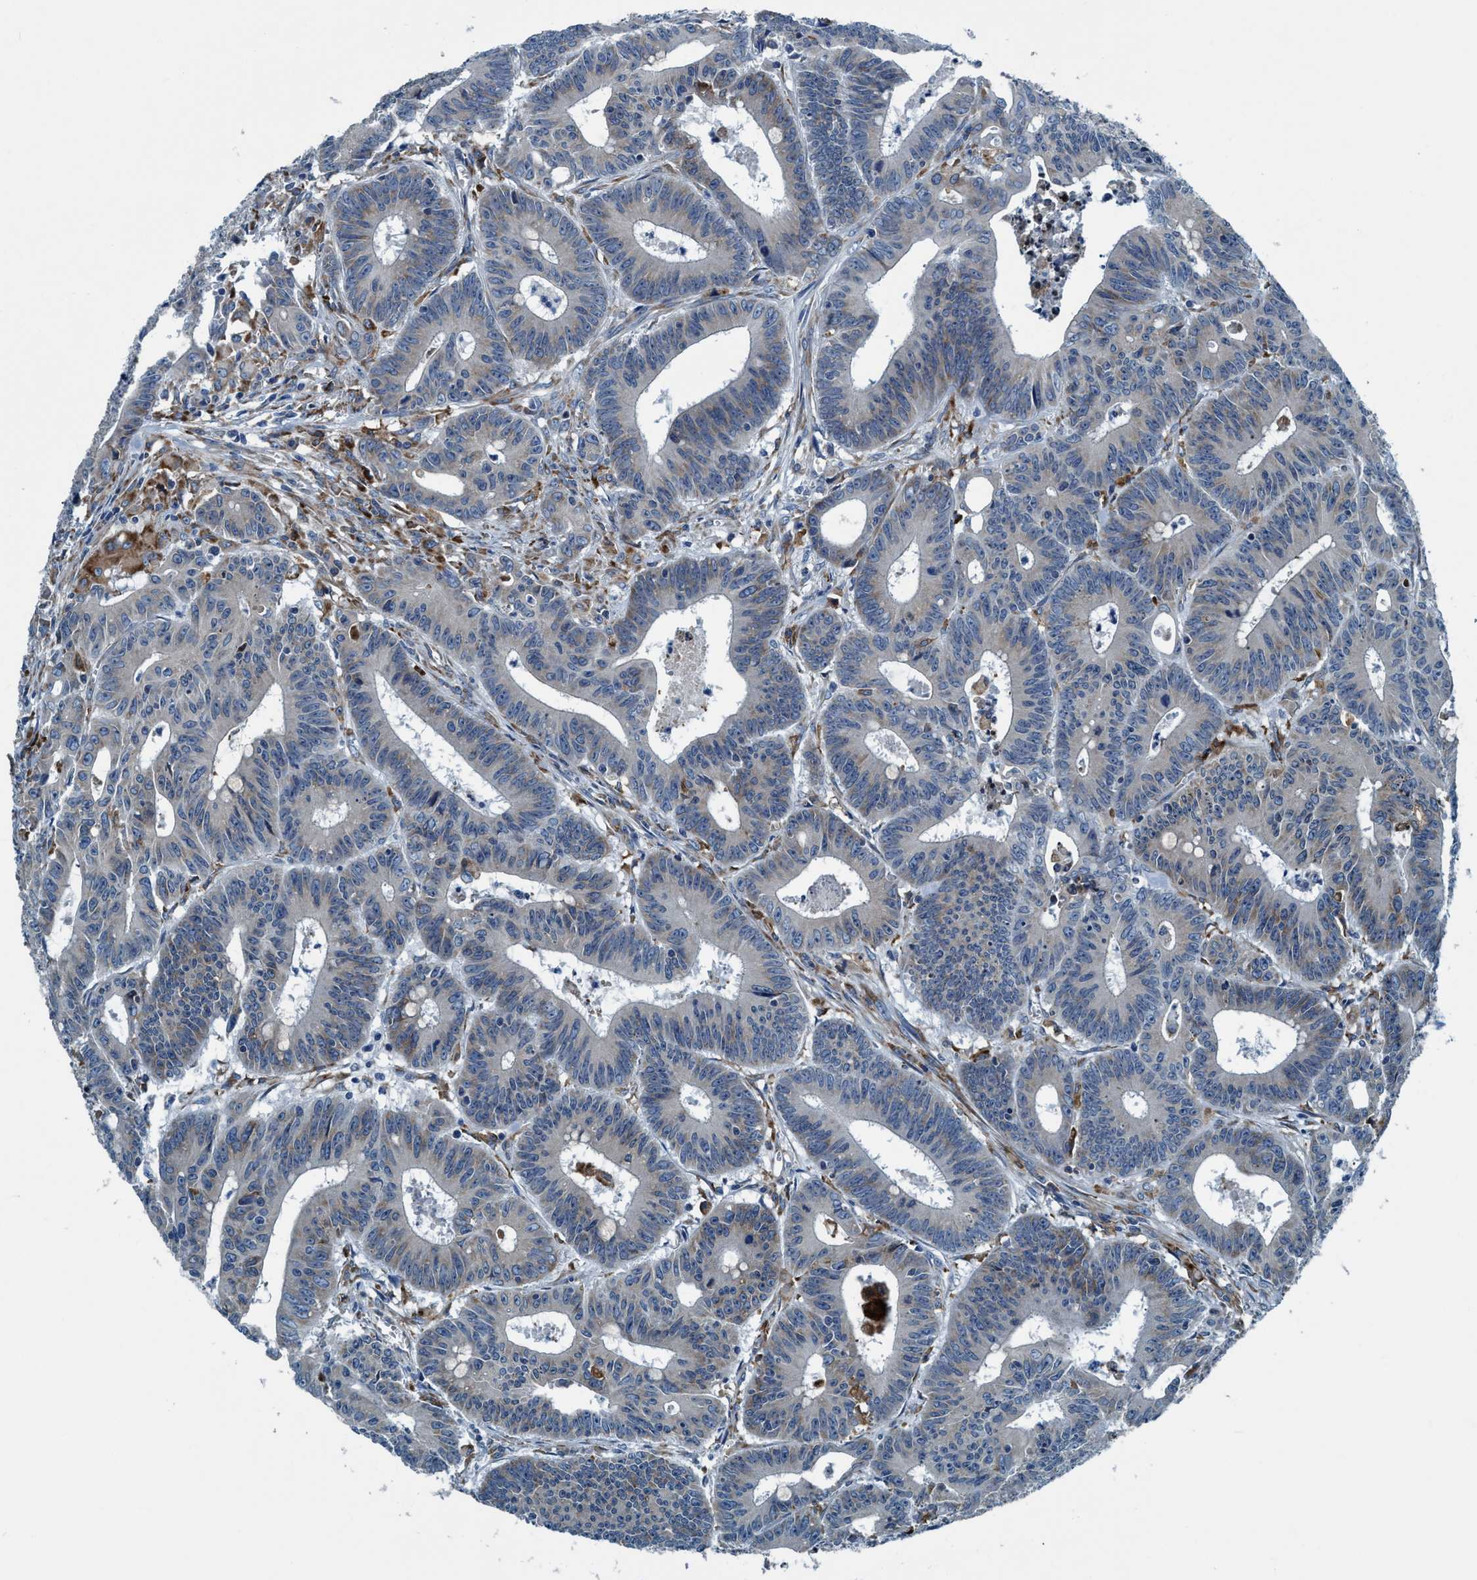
{"staining": {"intensity": "negative", "quantity": "none", "location": "none"}, "tissue": "colorectal cancer", "cell_type": "Tumor cells", "image_type": "cancer", "snomed": [{"axis": "morphology", "description": "Adenocarcinoma, NOS"}, {"axis": "topography", "description": "Colon"}], "caption": "This is an immunohistochemistry (IHC) photomicrograph of colorectal cancer. There is no staining in tumor cells.", "gene": "ARMC9", "patient": {"sex": "male", "age": 45}}